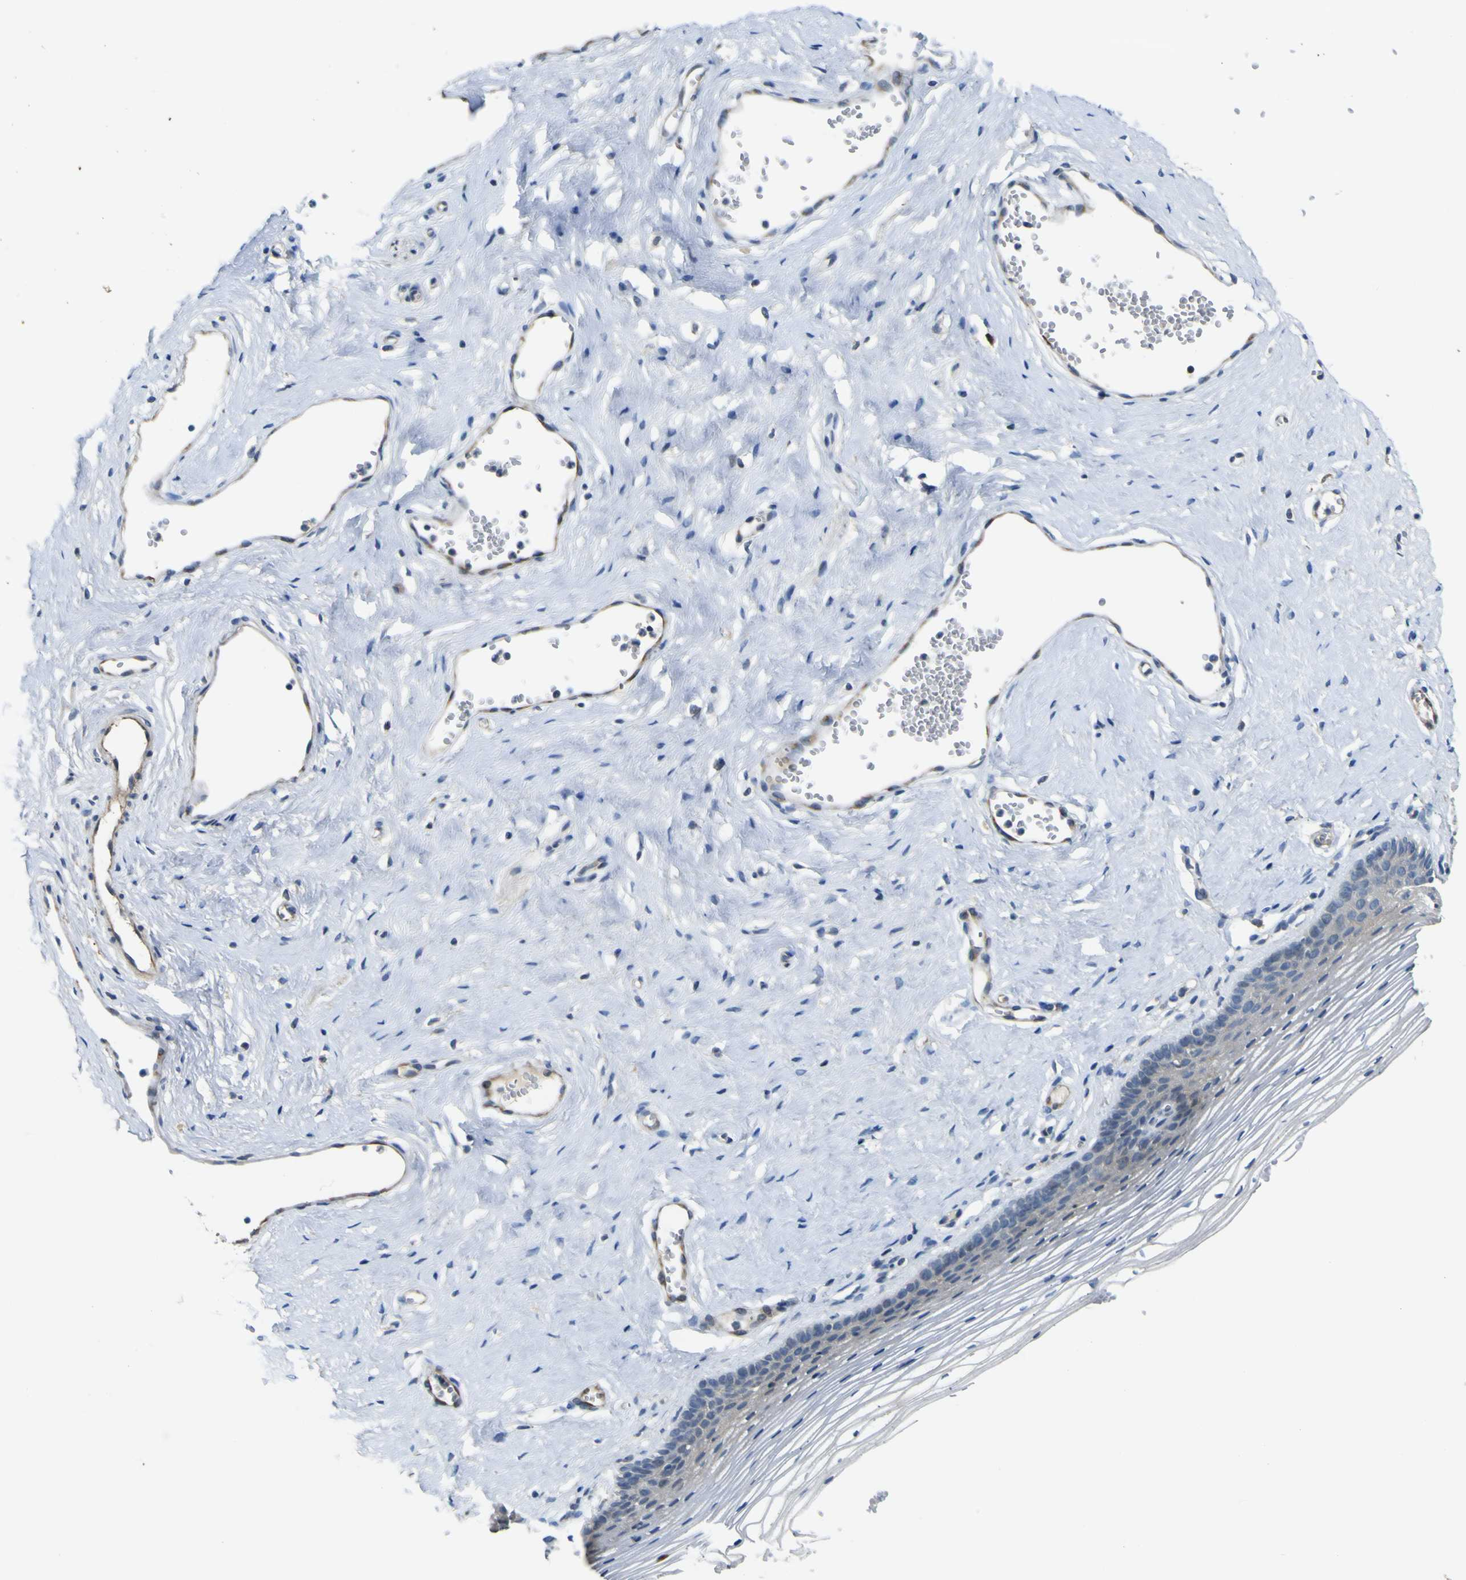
{"staining": {"intensity": "negative", "quantity": "none", "location": "none"}, "tissue": "vagina", "cell_type": "Squamous epithelial cells", "image_type": "normal", "snomed": [{"axis": "morphology", "description": "Normal tissue, NOS"}, {"axis": "topography", "description": "Vagina"}], "caption": "Immunohistochemical staining of benign vagina demonstrates no significant staining in squamous epithelial cells.", "gene": "LDLR", "patient": {"sex": "female", "age": 32}}